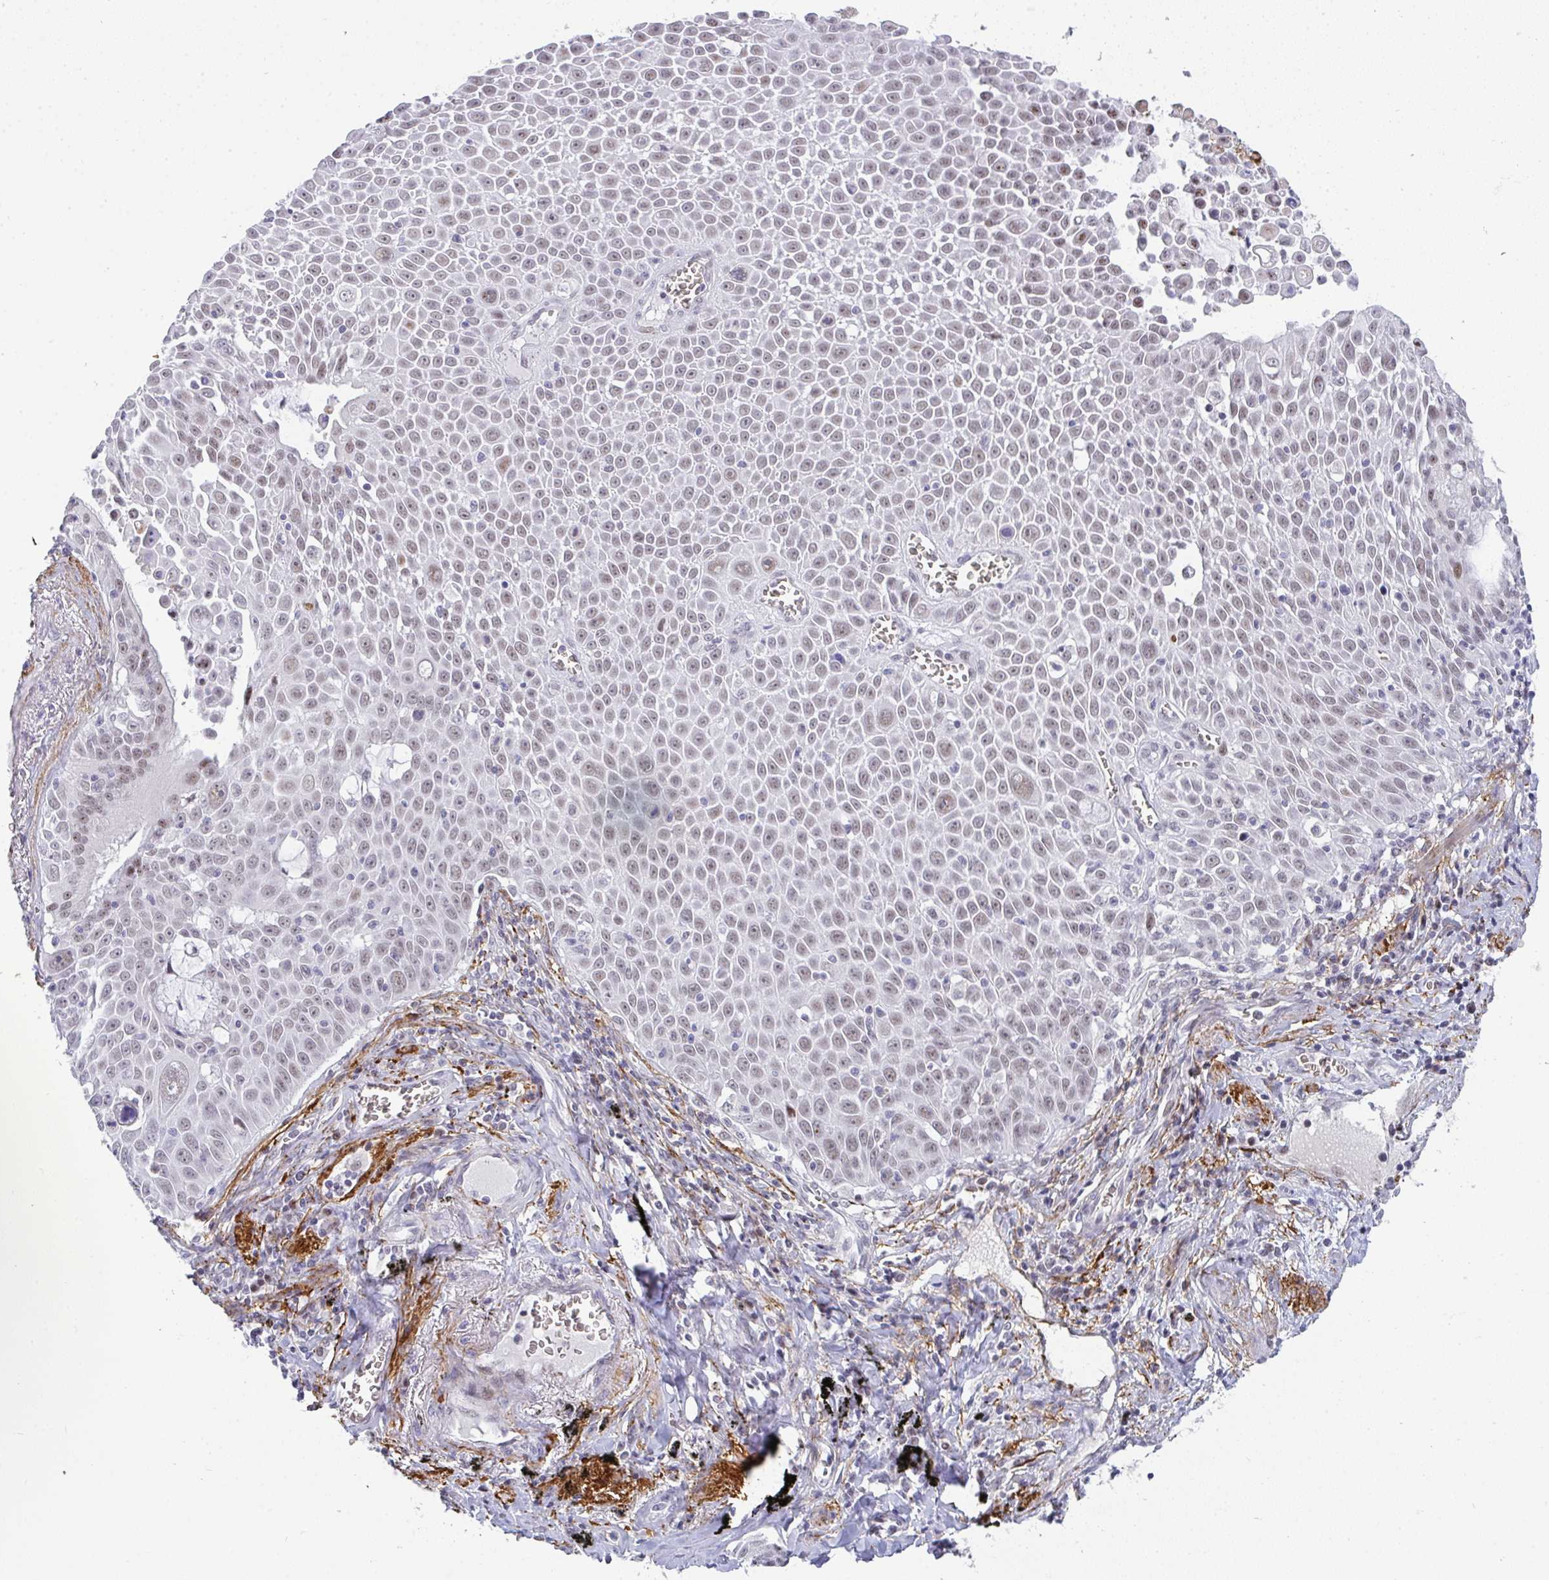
{"staining": {"intensity": "weak", "quantity": "25%-75%", "location": "nuclear"}, "tissue": "lung cancer", "cell_type": "Tumor cells", "image_type": "cancer", "snomed": [{"axis": "morphology", "description": "Squamous cell carcinoma, NOS"}, {"axis": "morphology", "description": "Squamous cell carcinoma, metastatic, NOS"}, {"axis": "topography", "description": "Lymph node"}, {"axis": "topography", "description": "Lung"}], "caption": "Human lung cancer stained with a brown dye displays weak nuclear positive positivity in approximately 25%-75% of tumor cells.", "gene": "TNMD", "patient": {"sex": "female", "age": 62}}